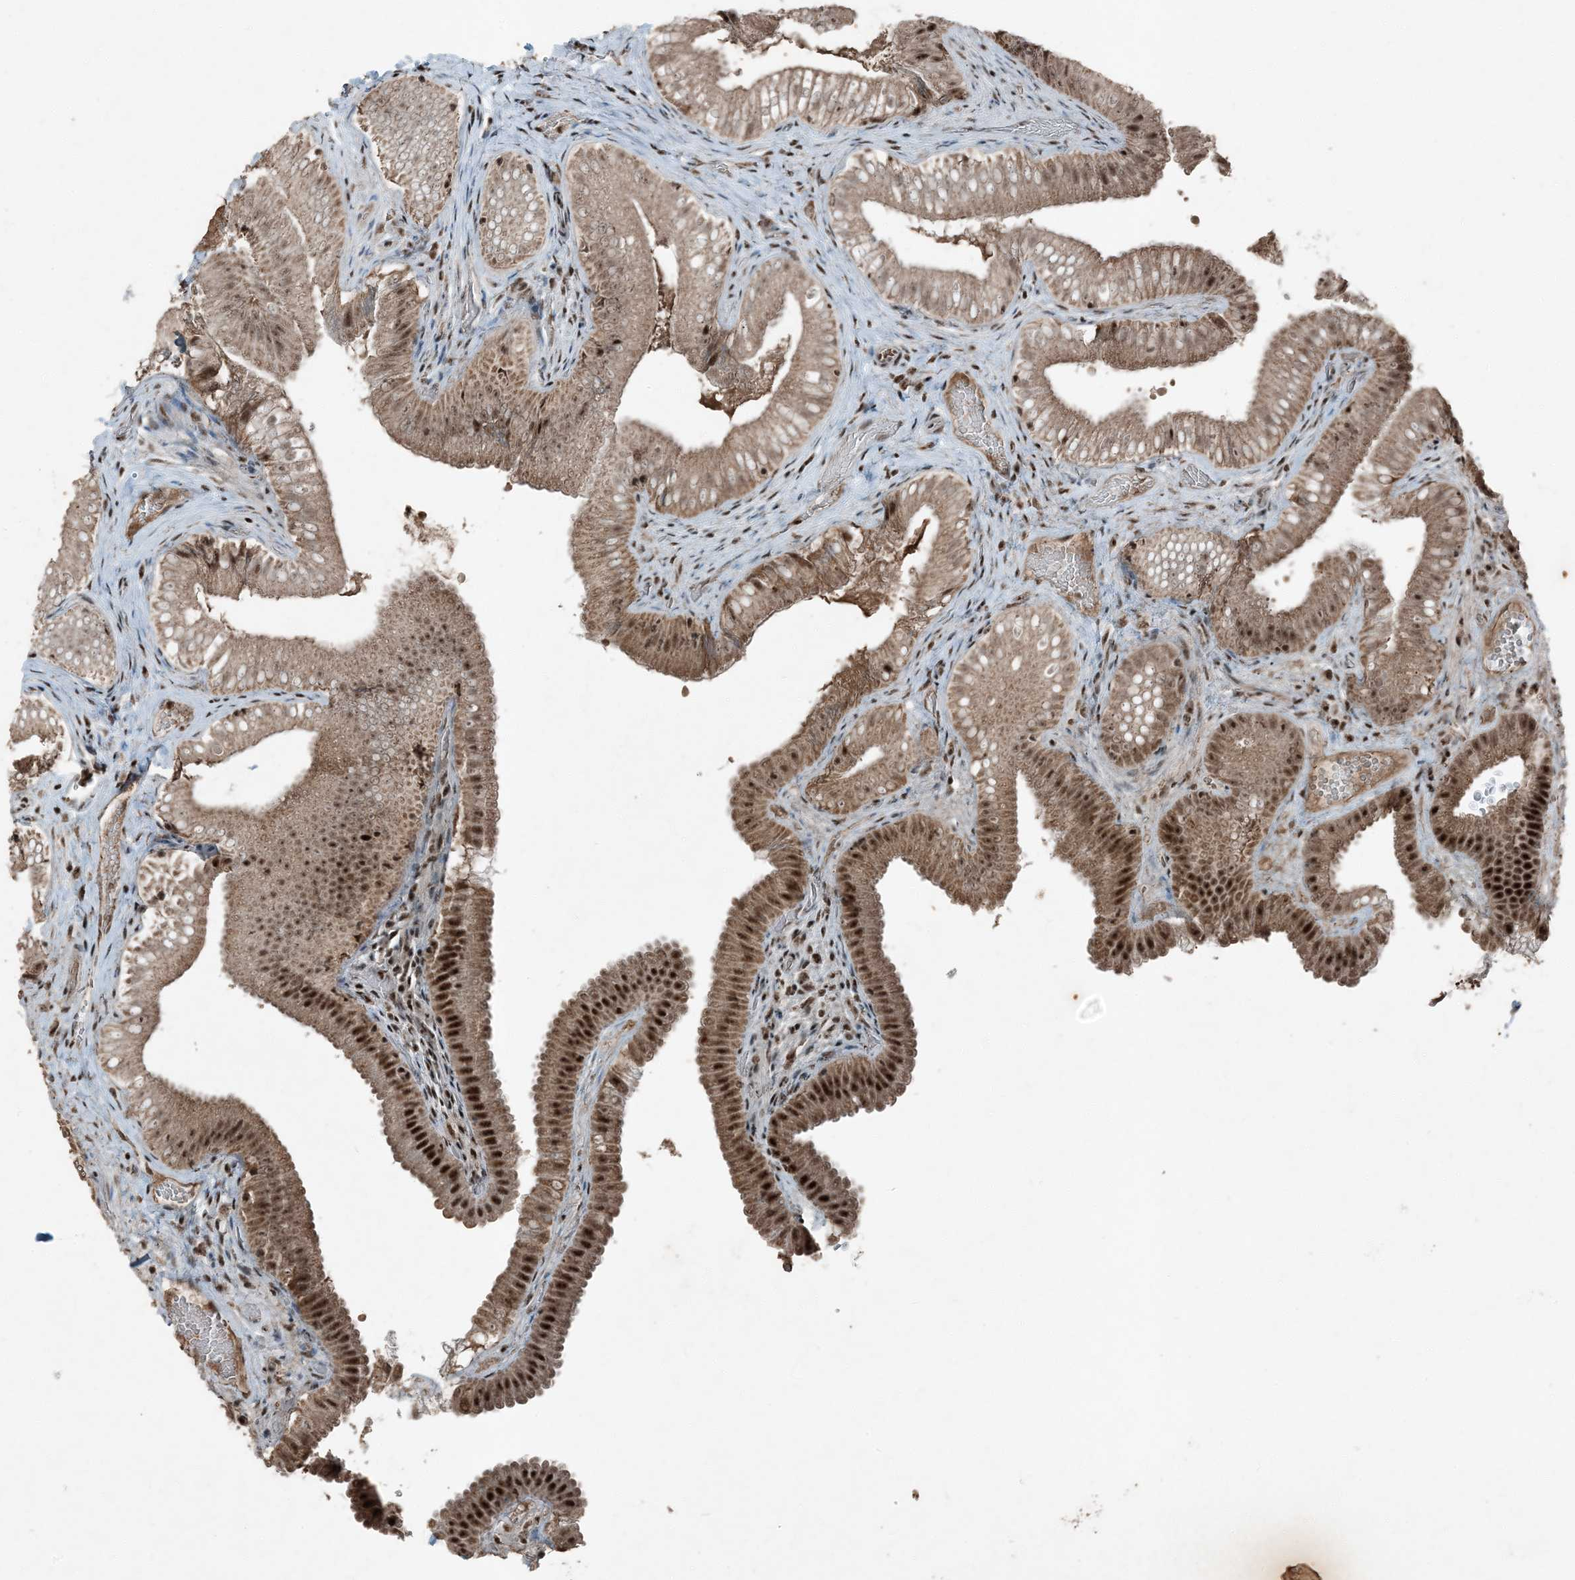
{"staining": {"intensity": "strong", "quantity": ">75%", "location": "nuclear"}, "tissue": "gallbladder", "cell_type": "Glandular cells", "image_type": "normal", "snomed": [{"axis": "morphology", "description": "Normal tissue, NOS"}, {"axis": "topography", "description": "Gallbladder"}], "caption": "Immunohistochemical staining of normal gallbladder displays >75% levels of strong nuclear protein staining in approximately >75% of glandular cells. (DAB = brown stain, brightfield microscopy at high magnification).", "gene": "TADA2B", "patient": {"sex": "female", "age": 30}}